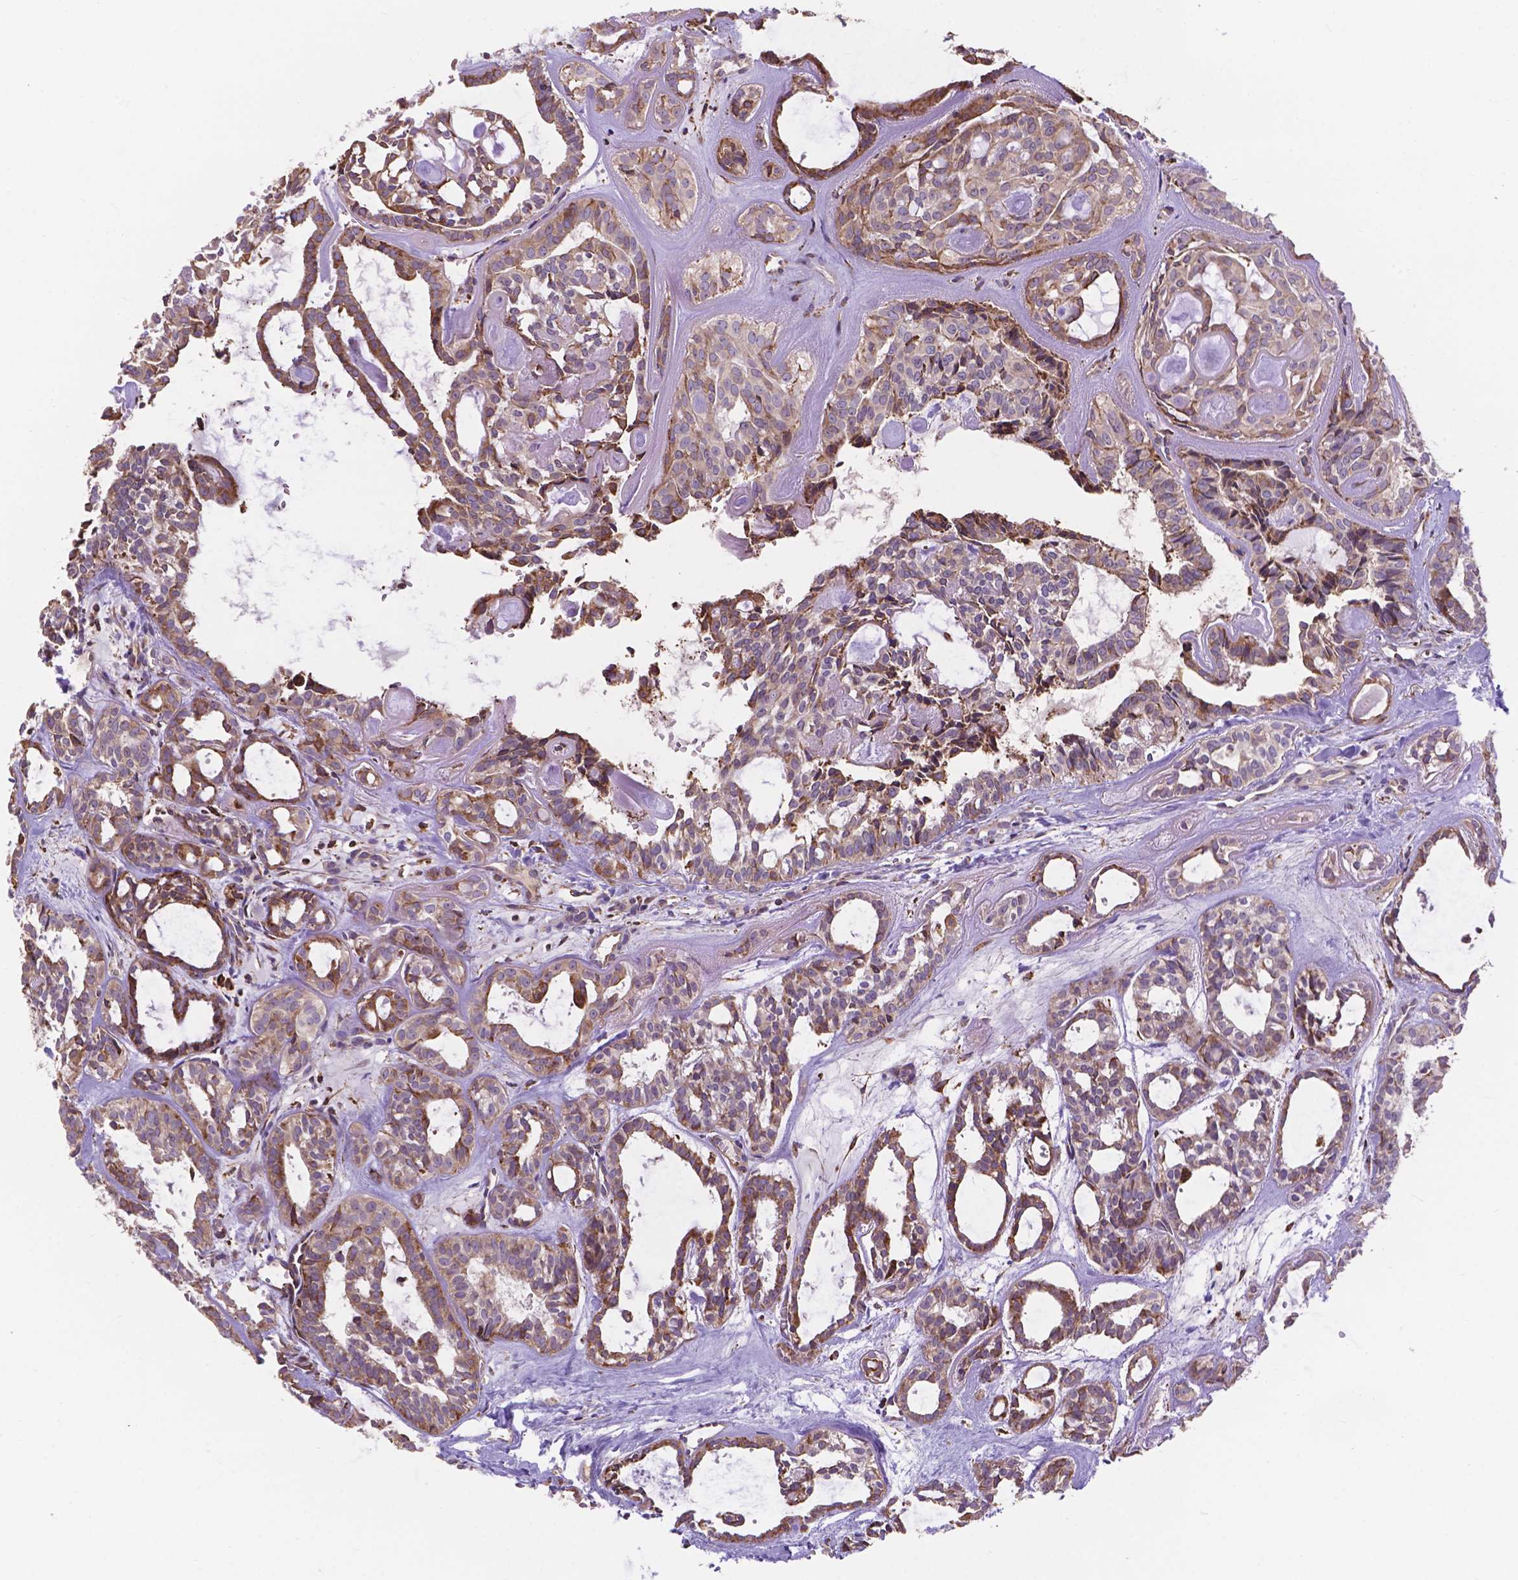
{"staining": {"intensity": "moderate", "quantity": "25%-75%", "location": "cytoplasmic/membranous"}, "tissue": "head and neck cancer", "cell_type": "Tumor cells", "image_type": "cancer", "snomed": [{"axis": "morphology", "description": "Adenocarcinoma, NOS"}, {"axis": "topography", "description": "Head-Neck"}], "caption": "A brown stain highlights moderate cytoplasmic/membranous staining of a protein in head and neck cancer tumor cells. (DAB IHC with brightfield microscopy, high magnification).", "gene": "IPO11", "patient": {"sex": "female", "age": 62}}